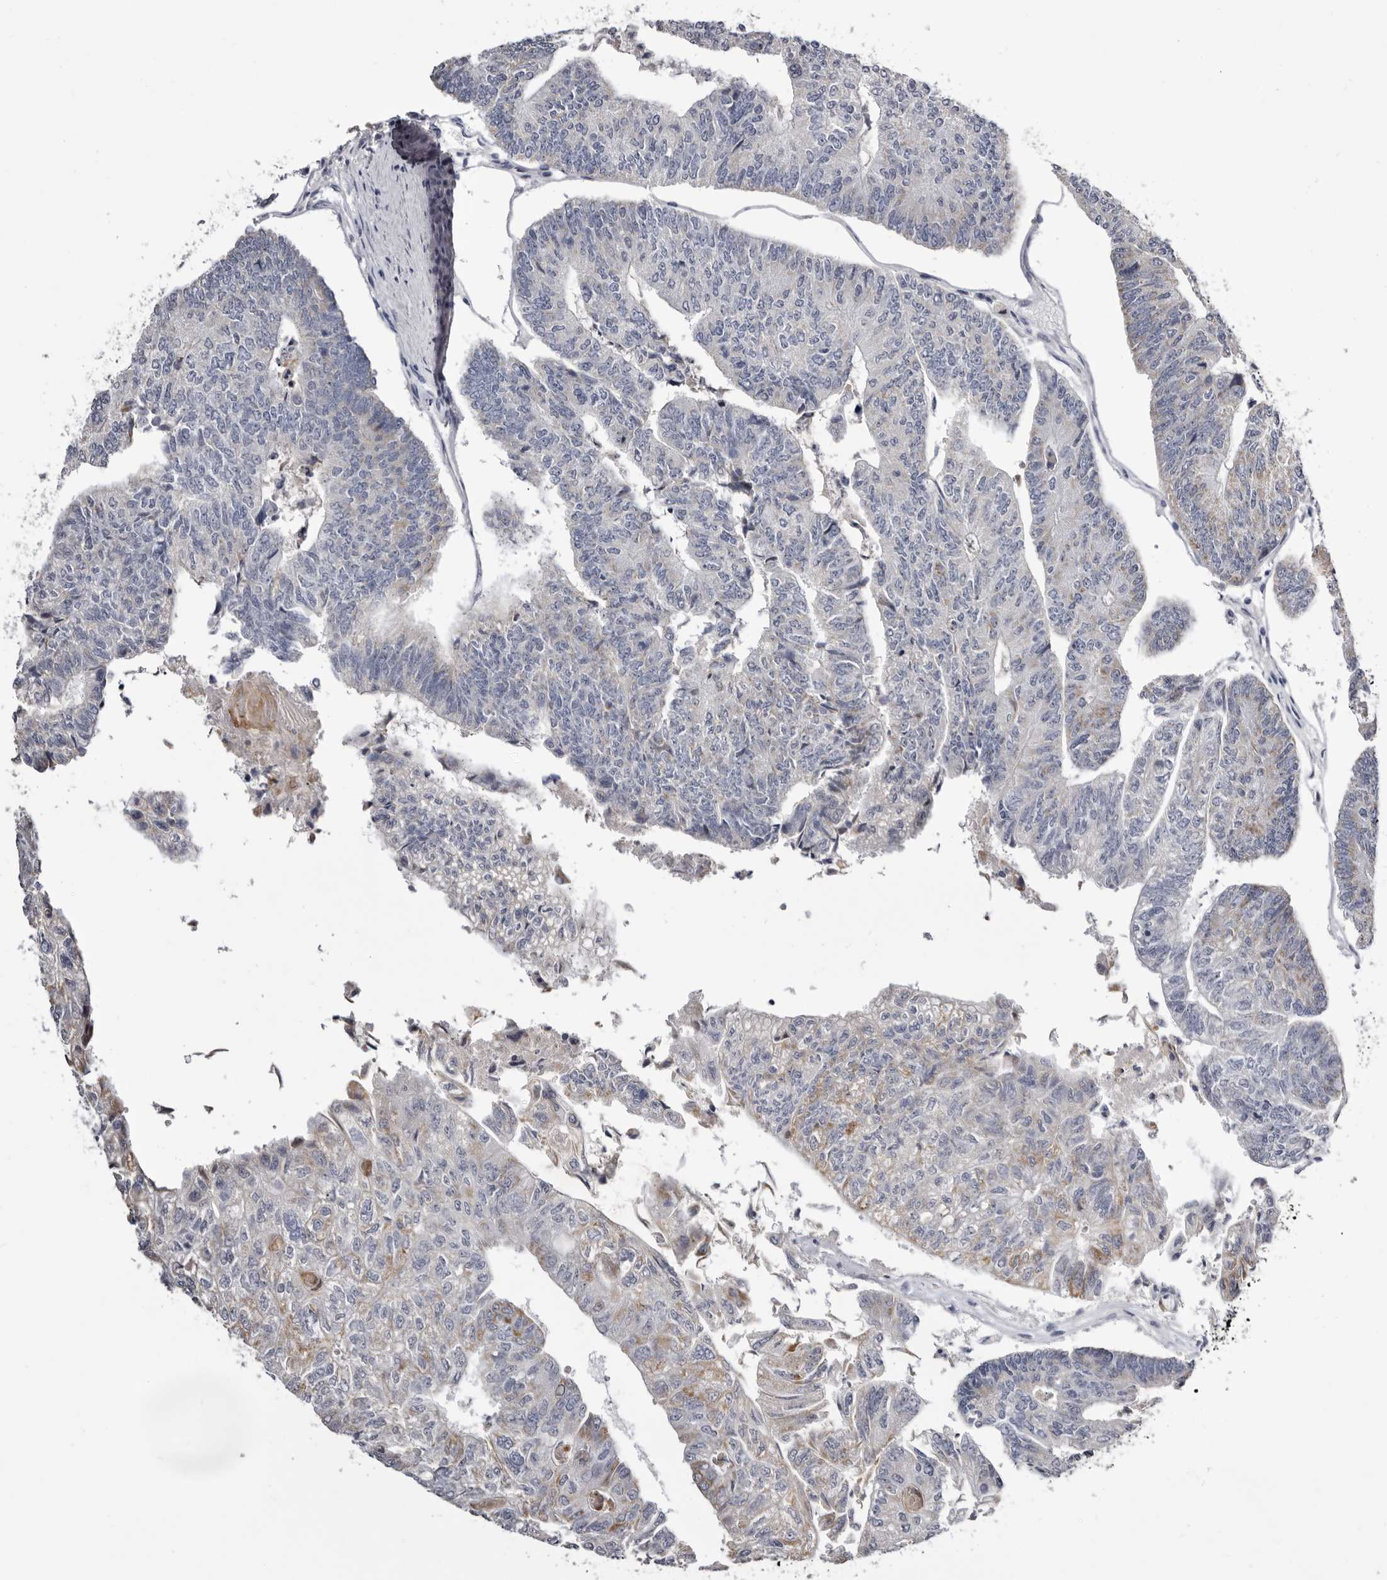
{"staining": {"intensity": "weak", "quantity": "<25%", "location": "cytoplasmic/membranous"}, "tissue": "colorectal cancer", "cell_type": "Tumor cells", "image_type": "cancer", "snomed": [{"axis": "morphology", "description": "Adenocarcinoma, NOS"}, {"axis": "topography", "description": "Colon"}], "caption": "DAB immunohistochemical staining of human adenocarcinoma (colorectal) demonstrates no significant positivity in tumor cells.", "gene": "CASQ1", "patient": {"sex": "female", "age": 67}}